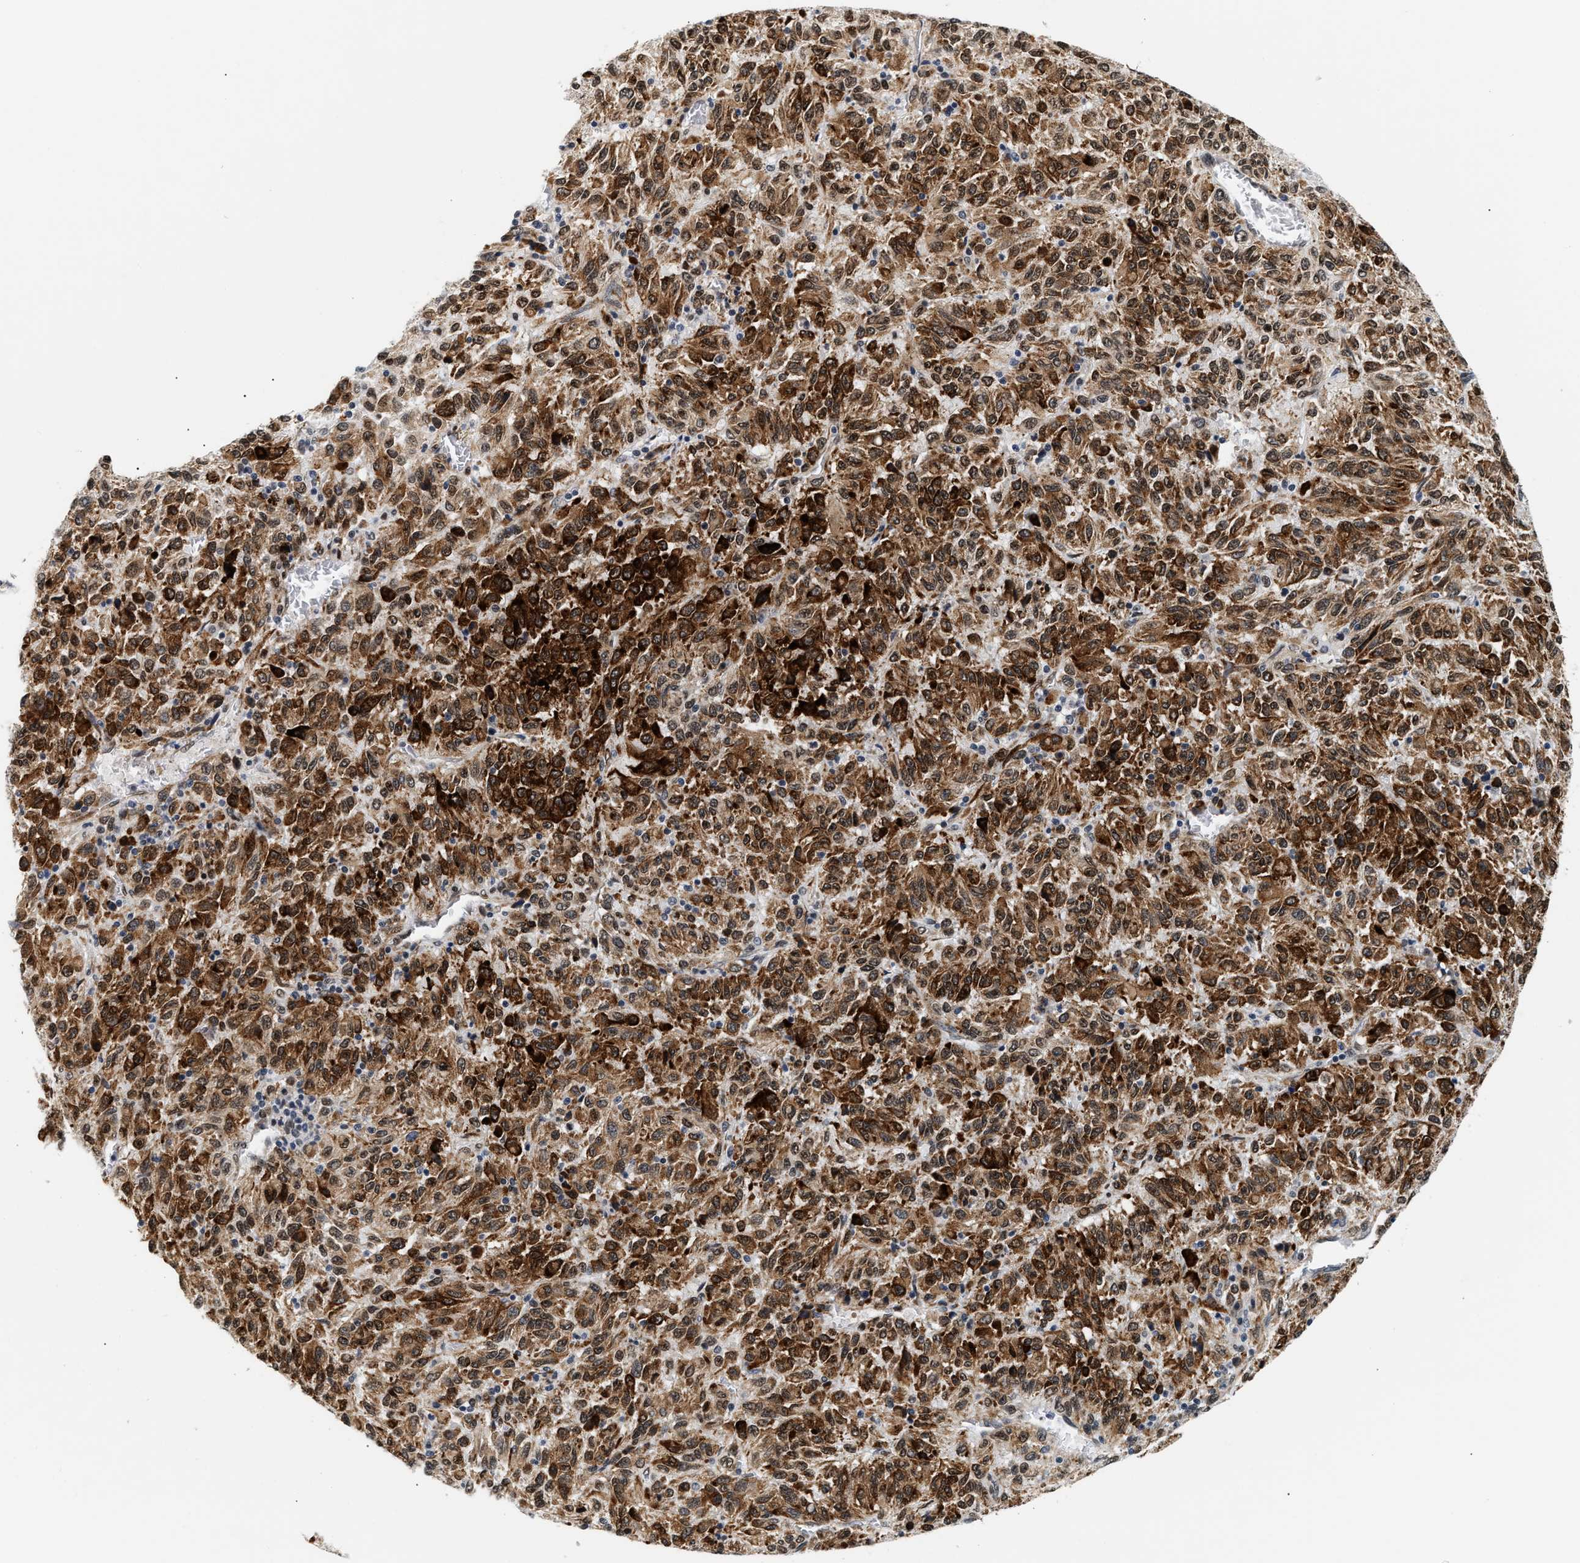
{"staining": {"intensity": "strong", "quantity": ">75%", "location": "cytoplasmic/membranous,nuclear"}, "tissue": "melanoma", "cell_type": "Tumor cells", "image_type": "cancer", "snomed": [{"axis": "morphology", "description": "Malignant melanoma, Metastatic site"}, {"axis": "topography", "description": "Lung"}], "caption": "Malignant melanoma (metastatic site) stained for a protein displays strong cytoplasmic/membranous and nuclear positivity in tumor cells.", "gene": "THOC1", "patient": {"sex": "male", "age": 64}}